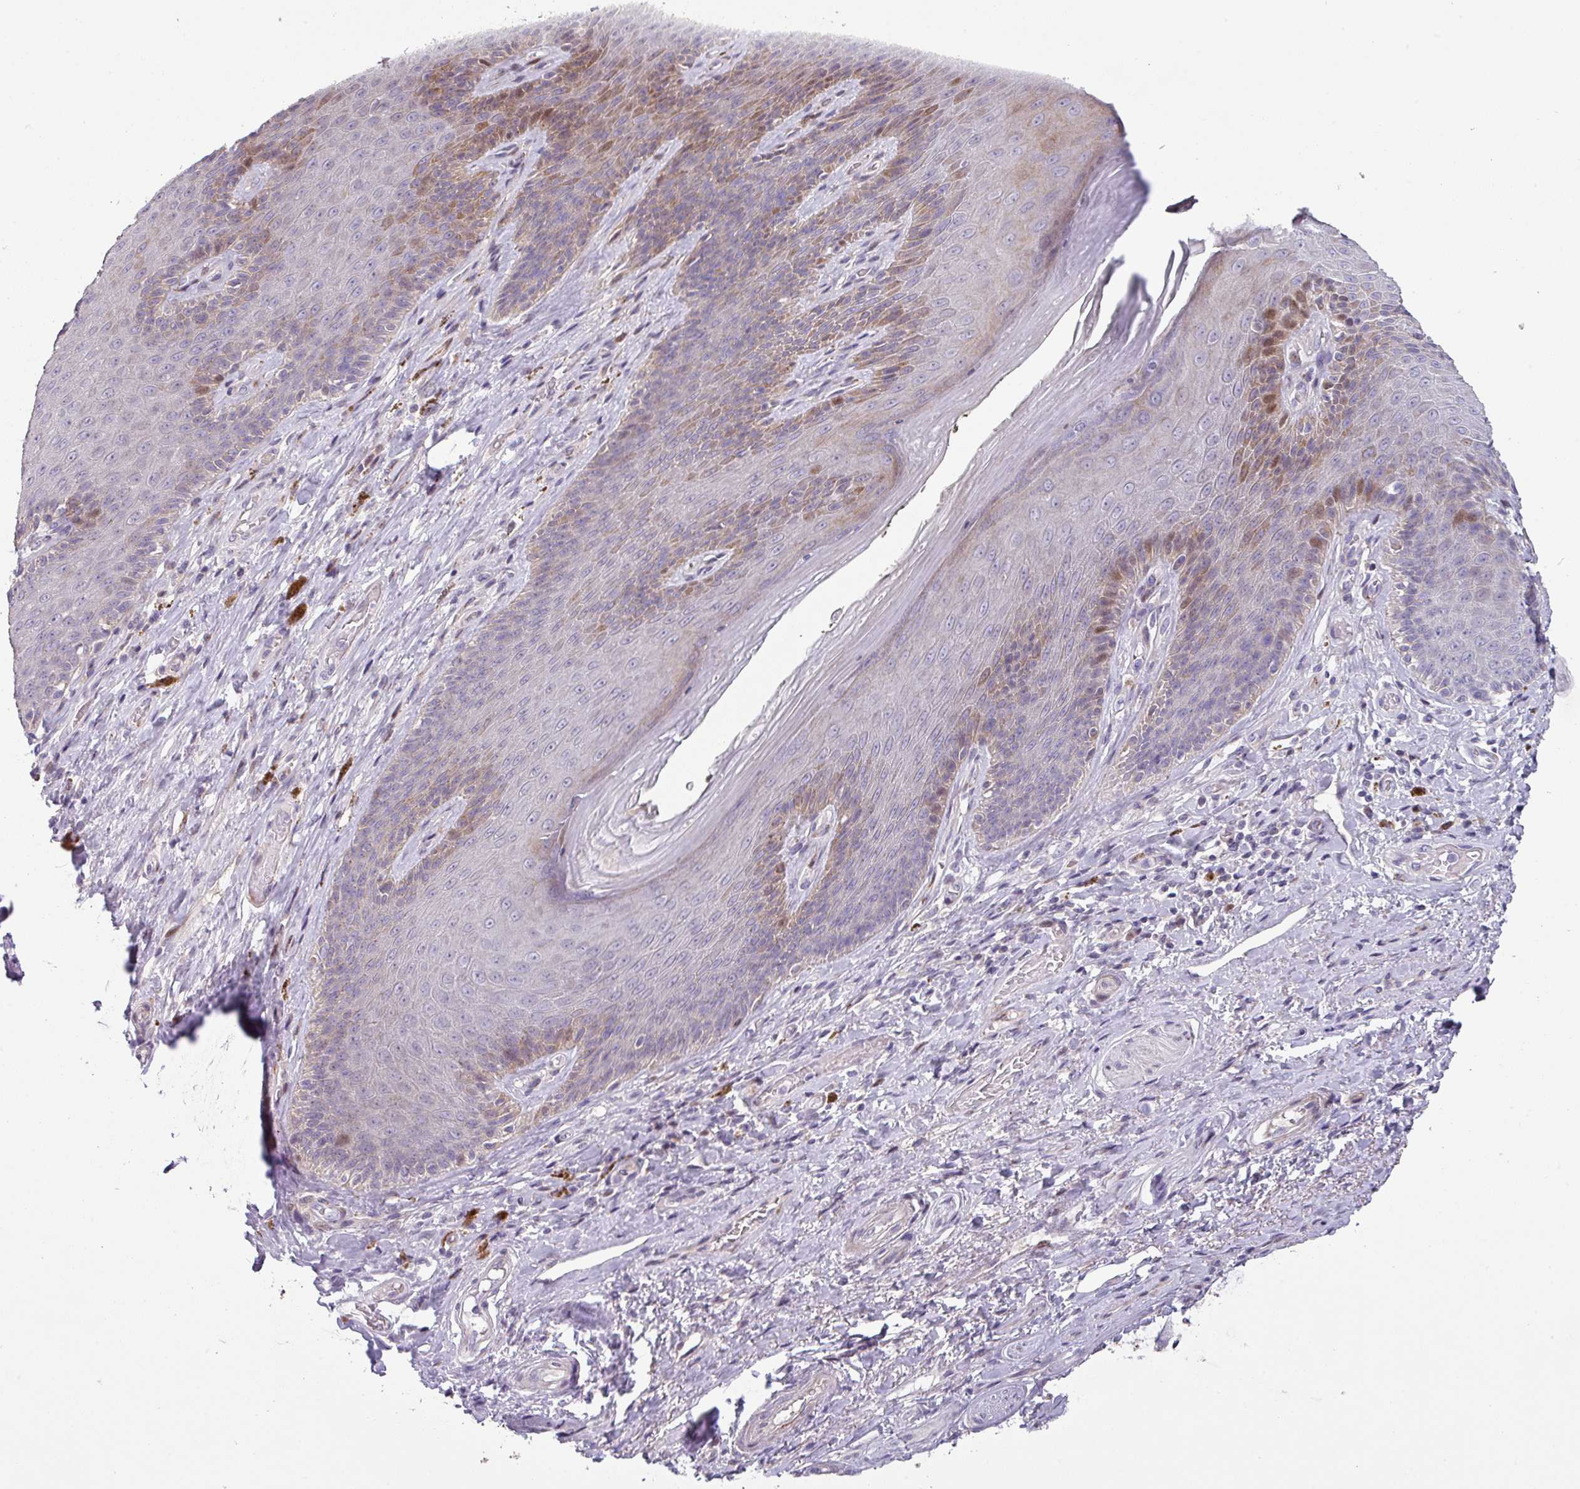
{"staining": {"intensity": "moderate", "quantity": "<25%", "location": "cytoplasmic/membranous,nuclear"}, "tissue": "skin", "cell_type": "Epidermal cells", "image_type": "normal", "snomed": [{"axis": "morphology", "description": "Normal tissue, NOS"}, {"axis": "topography", "description": "Anal"}, {"axis": "topography", "description": "Peripheral nerve tissue"}], "caption": "Immunohistochemistry (IHC) of benign skin demonstrates low levels of moderate cytoplasmic/membranous,nuclear positivity in approximately <25% of epidermal cells.", "gene": "KLHL3", "patient": {"sex": "male", "age": 53}}